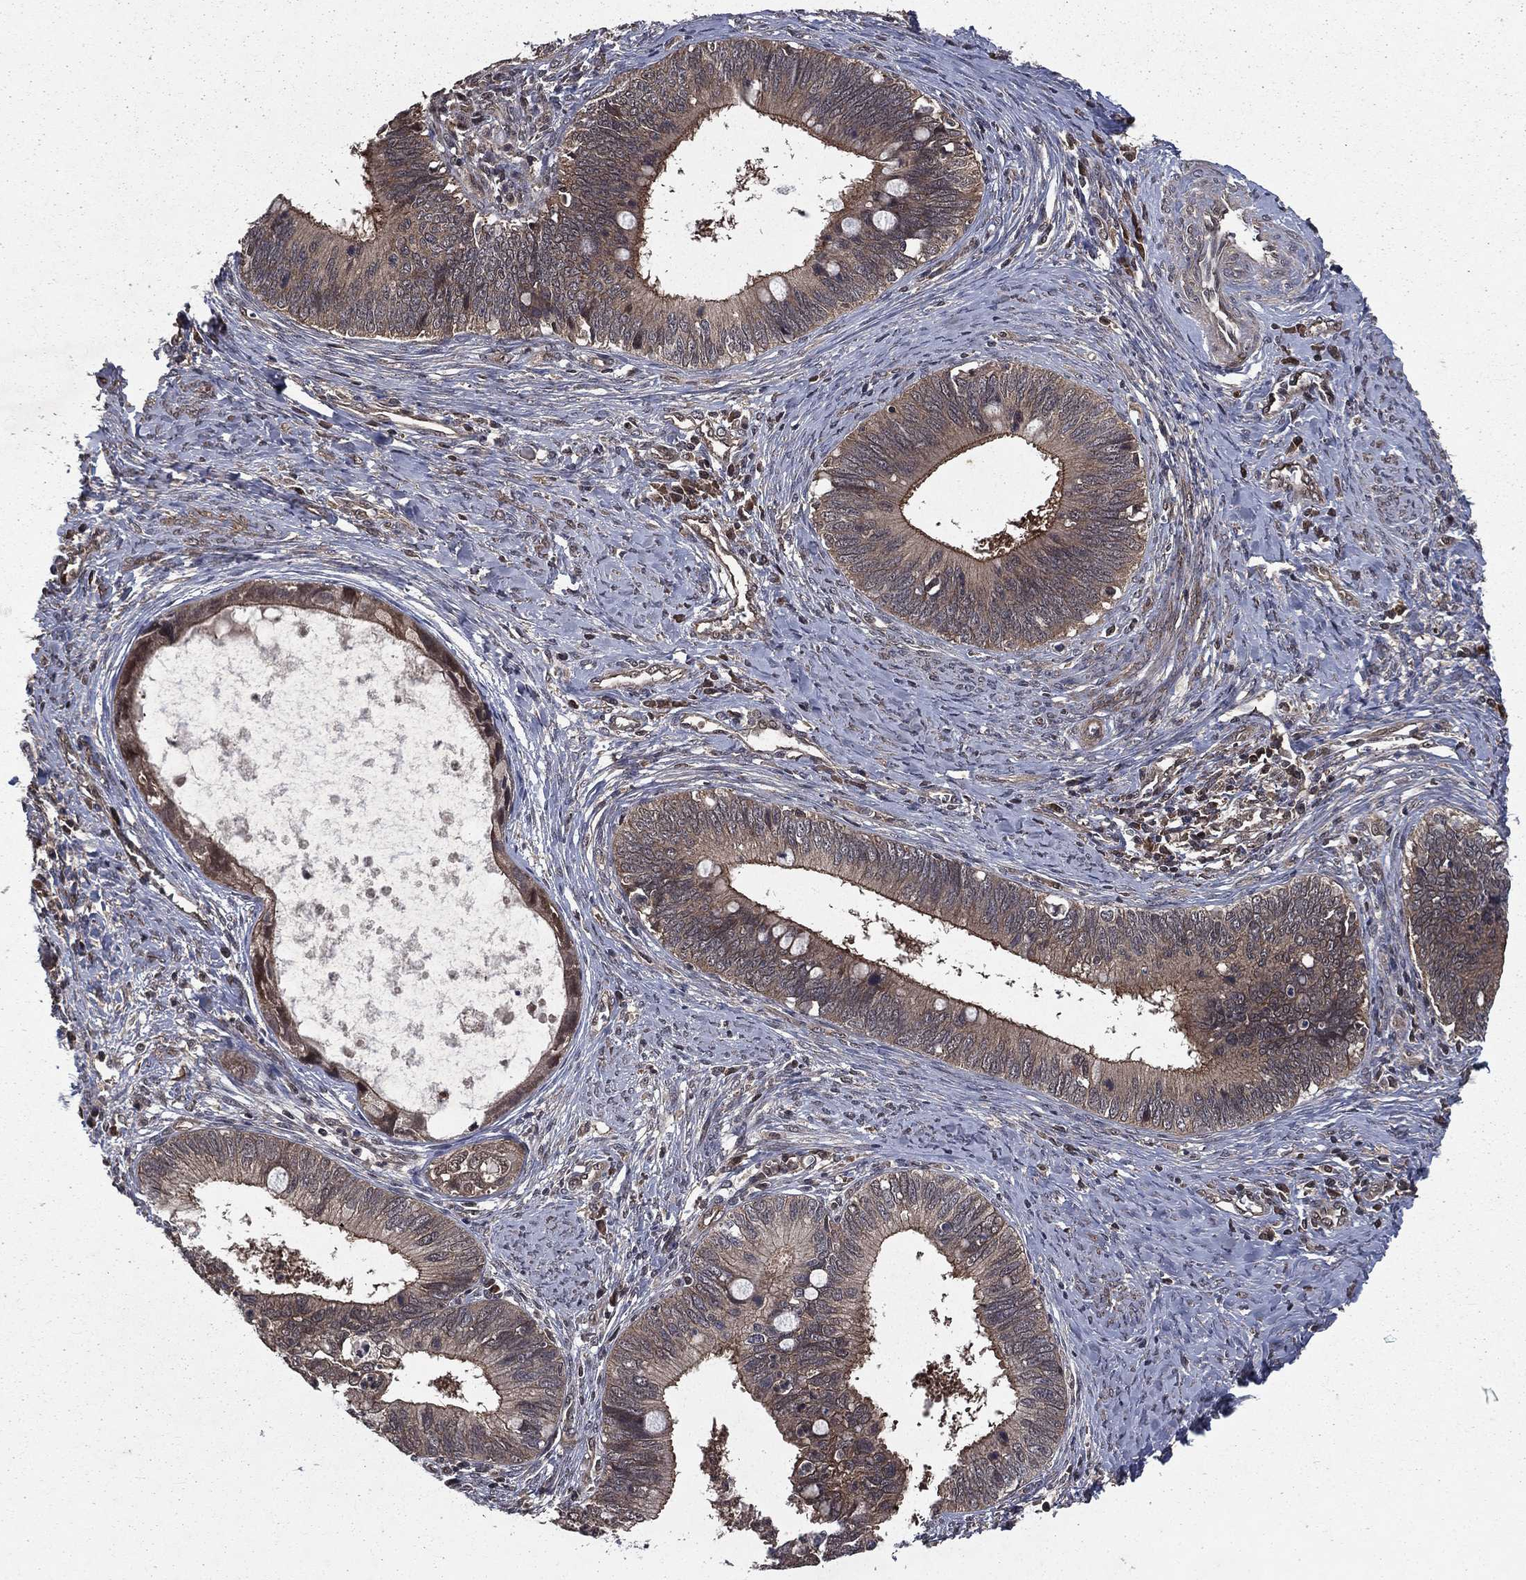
{"staining": {"intensity": "moderate", "quantity": "<25%", "location": "cytoplasmic/membranous"}, "tissue": "cervical cancer", "cell_type": "Tumor cells", "image_type": "cancer", "snomed": [{"axis": "morphology", "description": "Adenocarcinoma, NOS"}, {"axis": "topography", "description": "Cervix"}], "caption": "A low amount of moderate cytoplasmic/membranous expression is identified in approximately <25% of tumor cells in cervical cancer (adenocarcinoma) tissue. (Stains: DAB in brown, nuclei in blue, Microscopy: brightfield microscopy at high magnification).", "gene": "FGD1", "patient": {"sex": "female", "age": 42}}